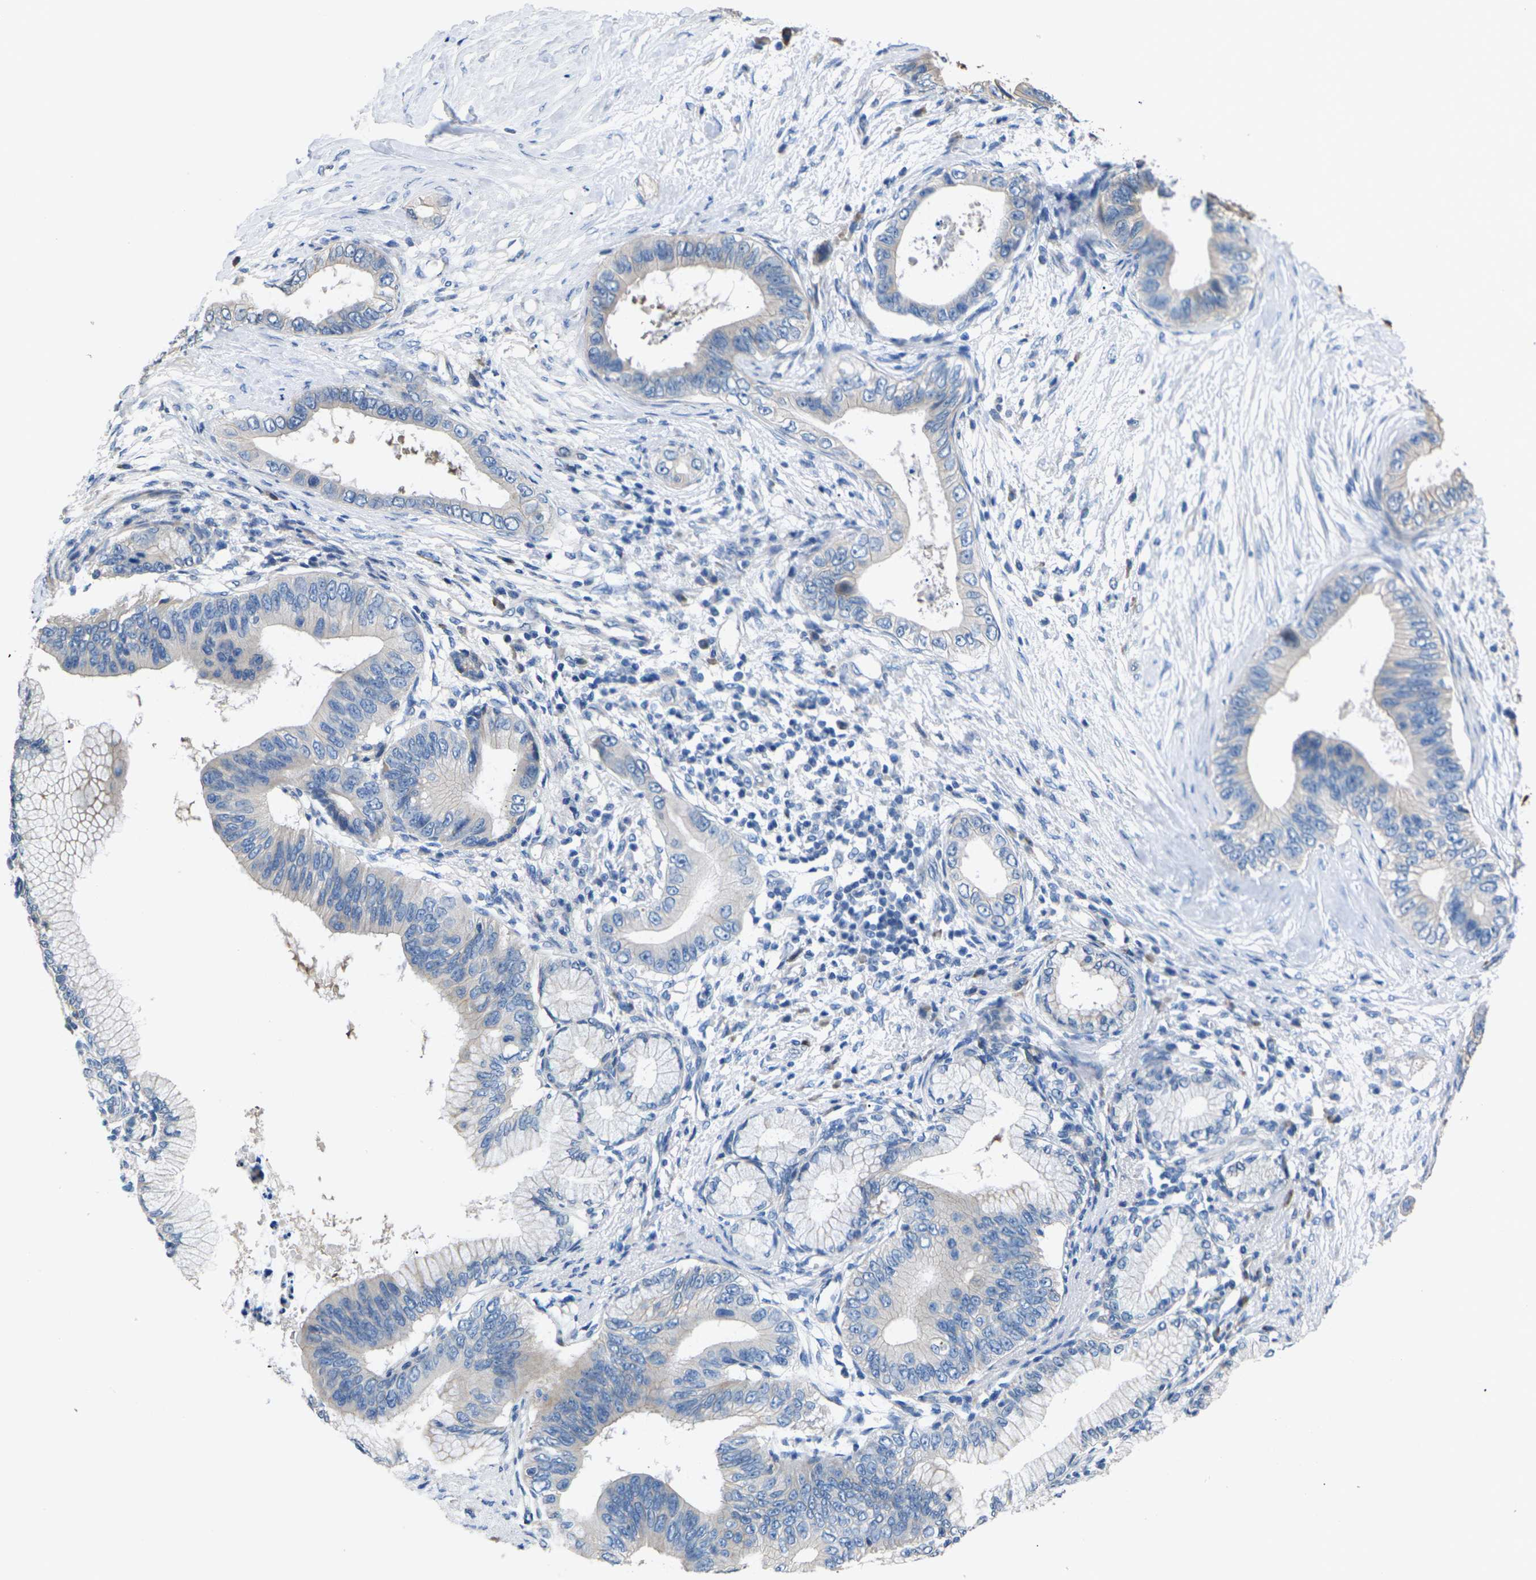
{"staining": {"intensity": "negative", "quantity": "none", "location": "none"}, "tissue": "pancreatic cancer", "cell_type": "Tumor cells", "image_type": "cancer", "snomed": [{"axis": "morphology", "description": "Adenocarcinoma, NOS"}, {"axis": "topography", "description": "Pancreas"}], "caption": "Immunohistochemistry (IHC) image of adenocarcinoma (pancreatic) stained for a protein (brown), which shows no positivity in tumor cells. The staining was performed using DAB (3,3'-diaminobenzidine) to visualize the protein expression in brown, while the nuclei were stained in blue with hematoxylin (Magnification: 20x).", "gene": "KLHDC8B", "patient": {"sex": "male", "age": 77}}